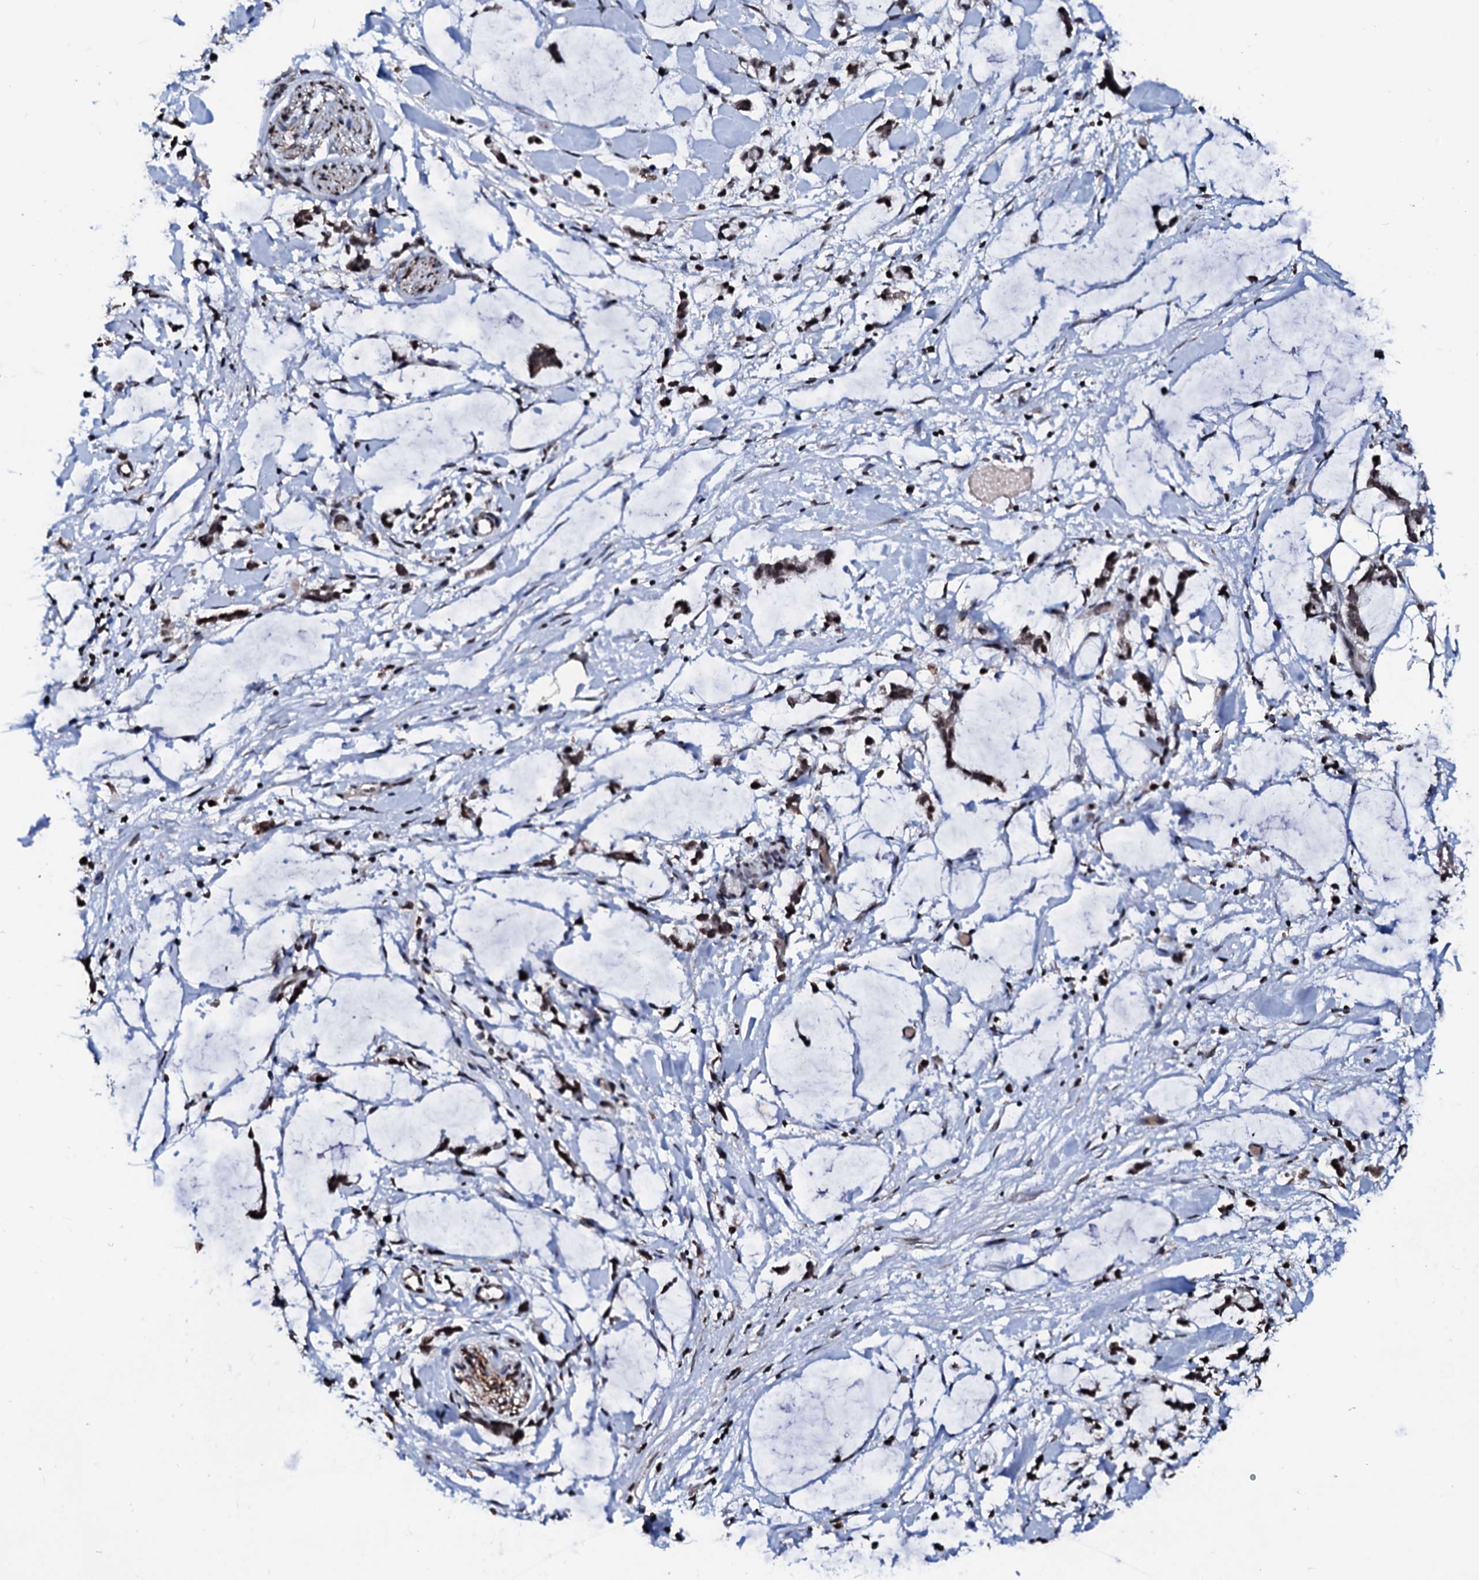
{"staining": {"intensity": "moderate", "quantity": "25%-75%", "location": "nuclear"}, "tissue": "adipose tissue", "cell_type": "Adipocytes", "image_type": "normal", "snomed": [{"axis": "morphology", "description": "Normal tissue, NOS"}, {"axis": "morphology", "description": "Adenocarcinoma, NOS"}, {"axis": "topography", "description": "Colon"}, {"axis": "topography", "description": "Peripheral nerve tissue"}], "caption": "This image reveals benign adipose tissue stained with IHC to label a protein in brown. The nuclear of adipocytes show moderate positivity for the protein. Nuclei are counter-stained blue.", "gene": "LSM11", "patient": {"sex": "male", "age": 14}}